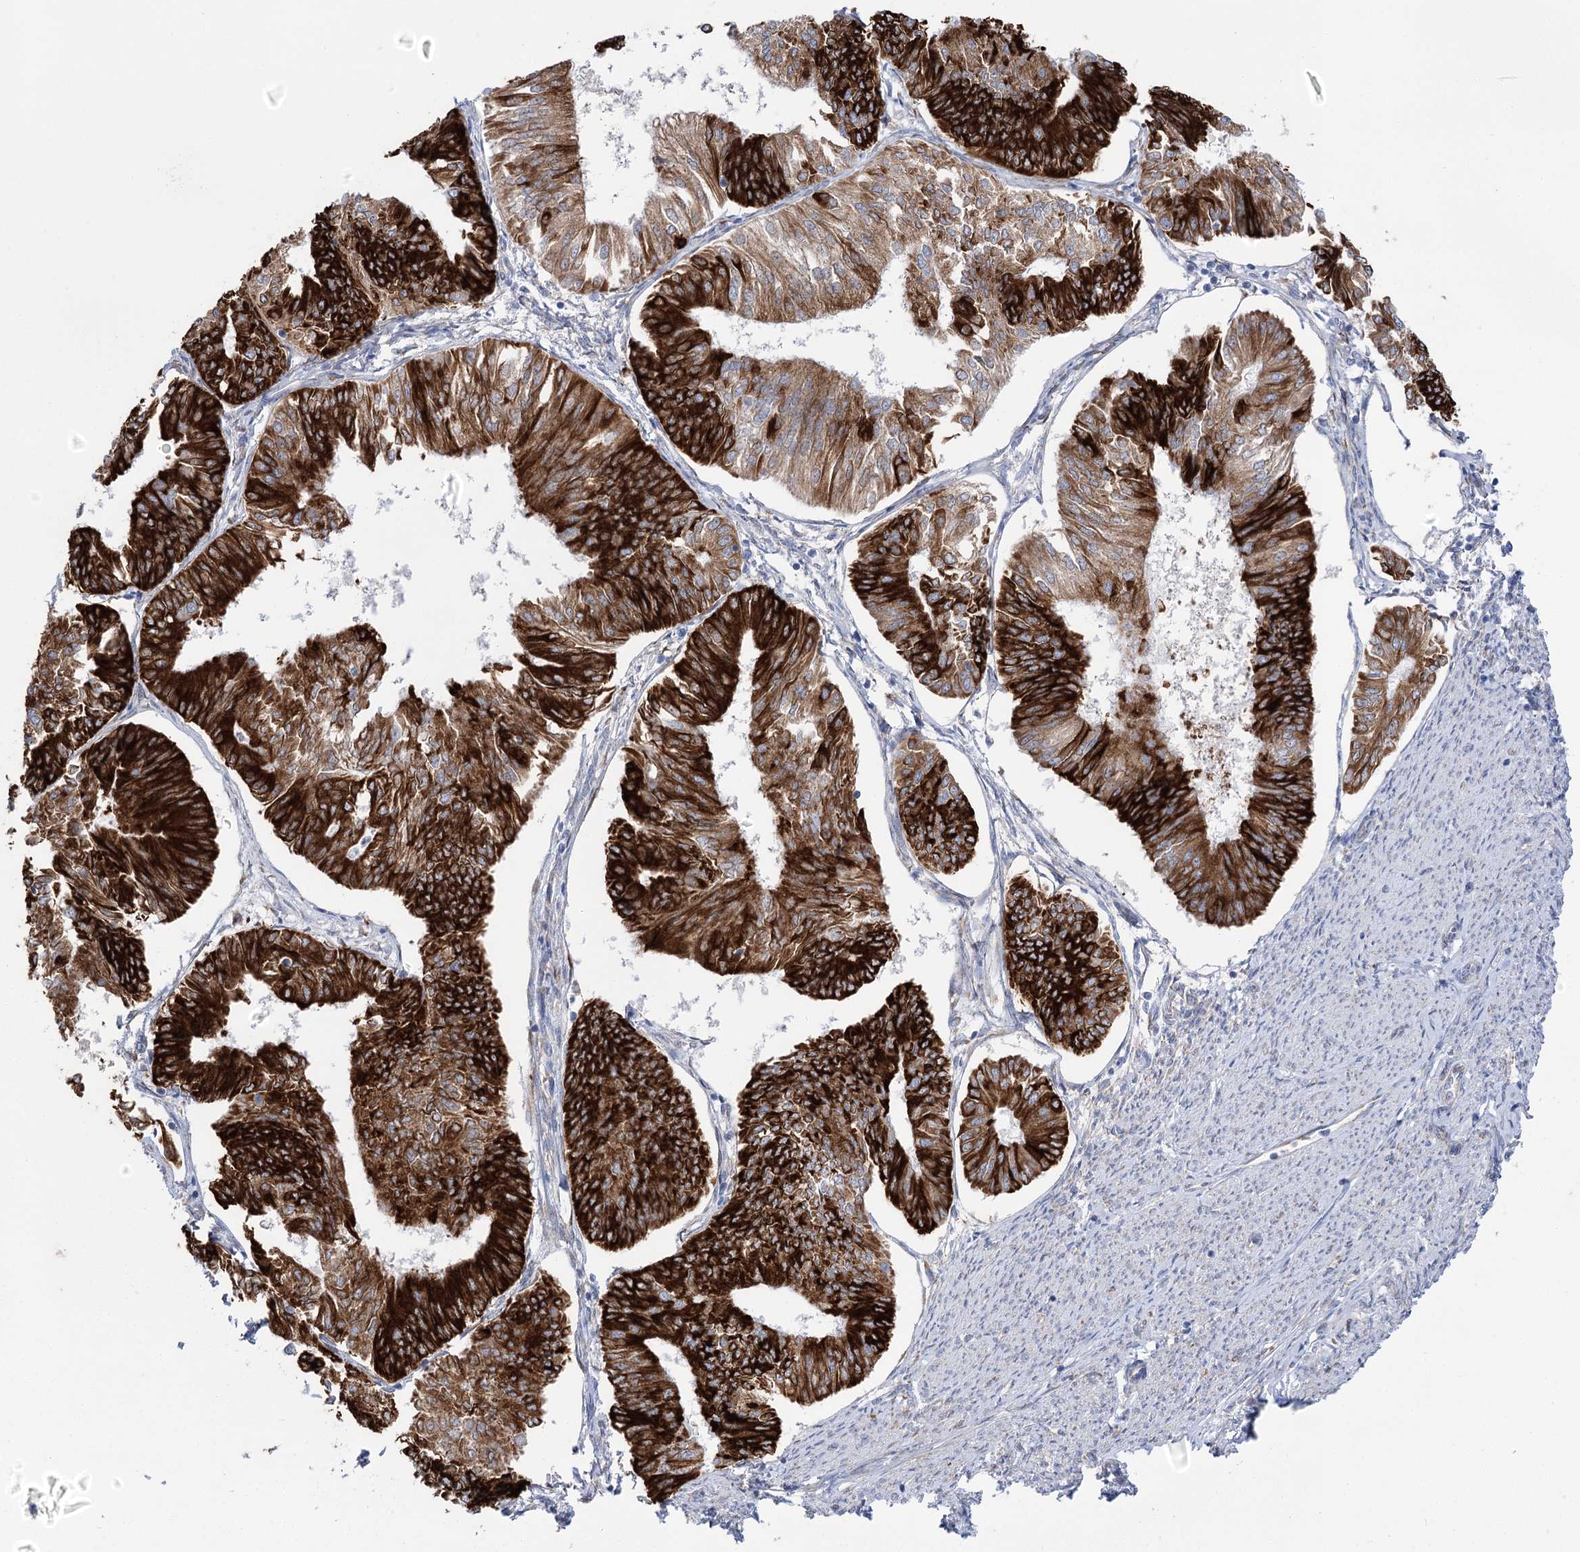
{"staining": {"intensity": "strong", "quantity": ">75%", "location": "cytoplasmic/membranous"}, "tissue": "endometrial cancer", "cell_type": "Tumor cells", "image_type": "cancer", "snomed": [{"axis": "morphology", "description": "Adenocarcinoma, NOS"}, {"axis": "topography", "description": "Endometrium"}], "caption": "Strong cytoplasmic/membranous positivity for a protein is identified in about >75% of tumor cells of adenocarcinoma (endometrial) using immunohistochemistry.", "gene": "YTHDC2", "patient": {"sex": "female", "age": 58}}